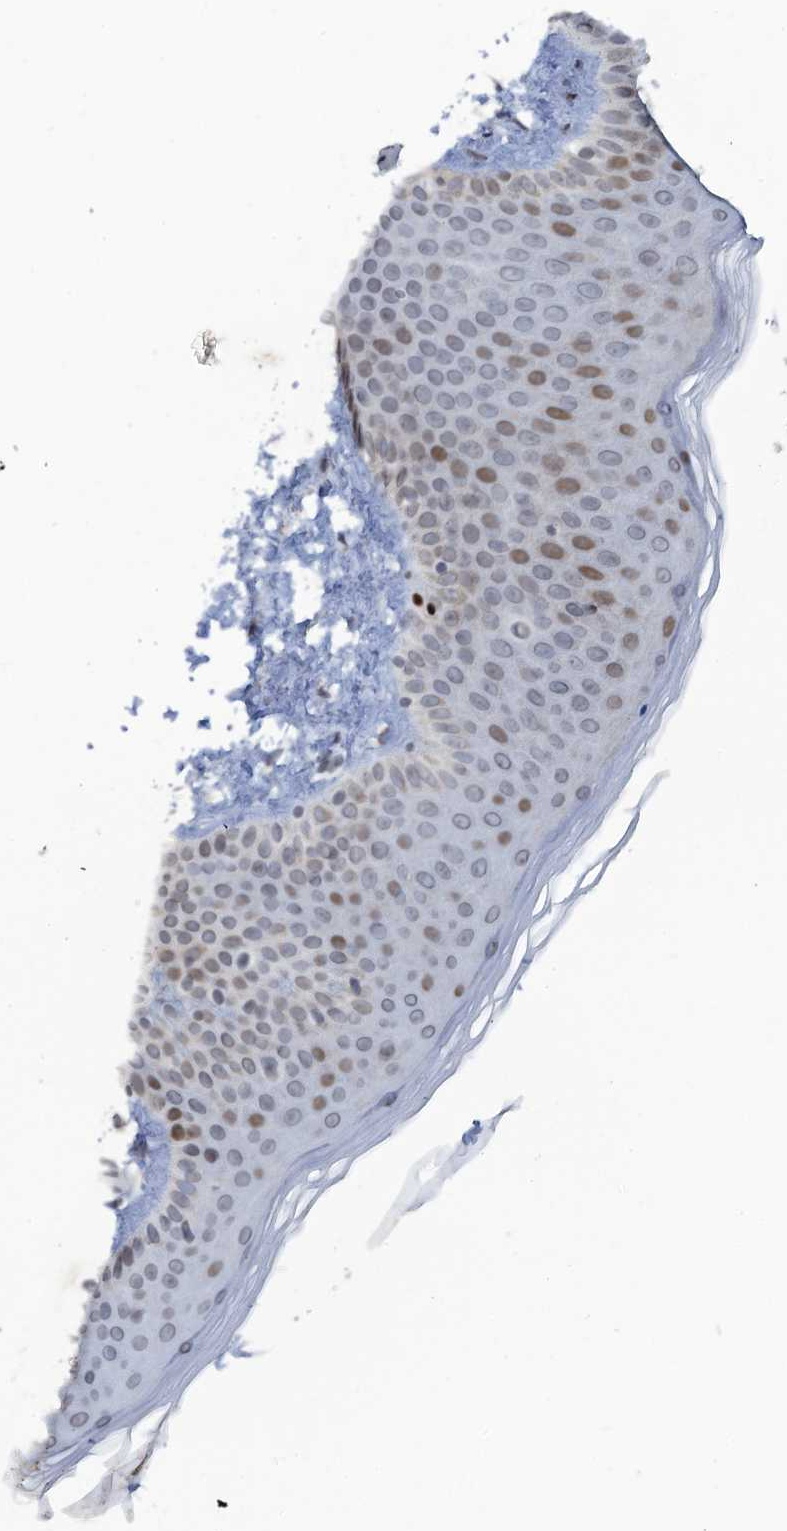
{"staining": {"intensity": "negative", "quantity": "none", "location": "none"}, "tissue": "skin", "cell_type": "Fibroblasts", "image_type": "normal", "snomed": [{"axis": "morphology", "description": "Normal tissue, NOS"}, {"axis": "topography", "description": "Skin"}], "caption": "The immunohistochemistry (IHC) micrograph has no significant staining in fibroblasts of skin.", "gene": "FYB1", "patient": {"sex": "male", "age": 36}}